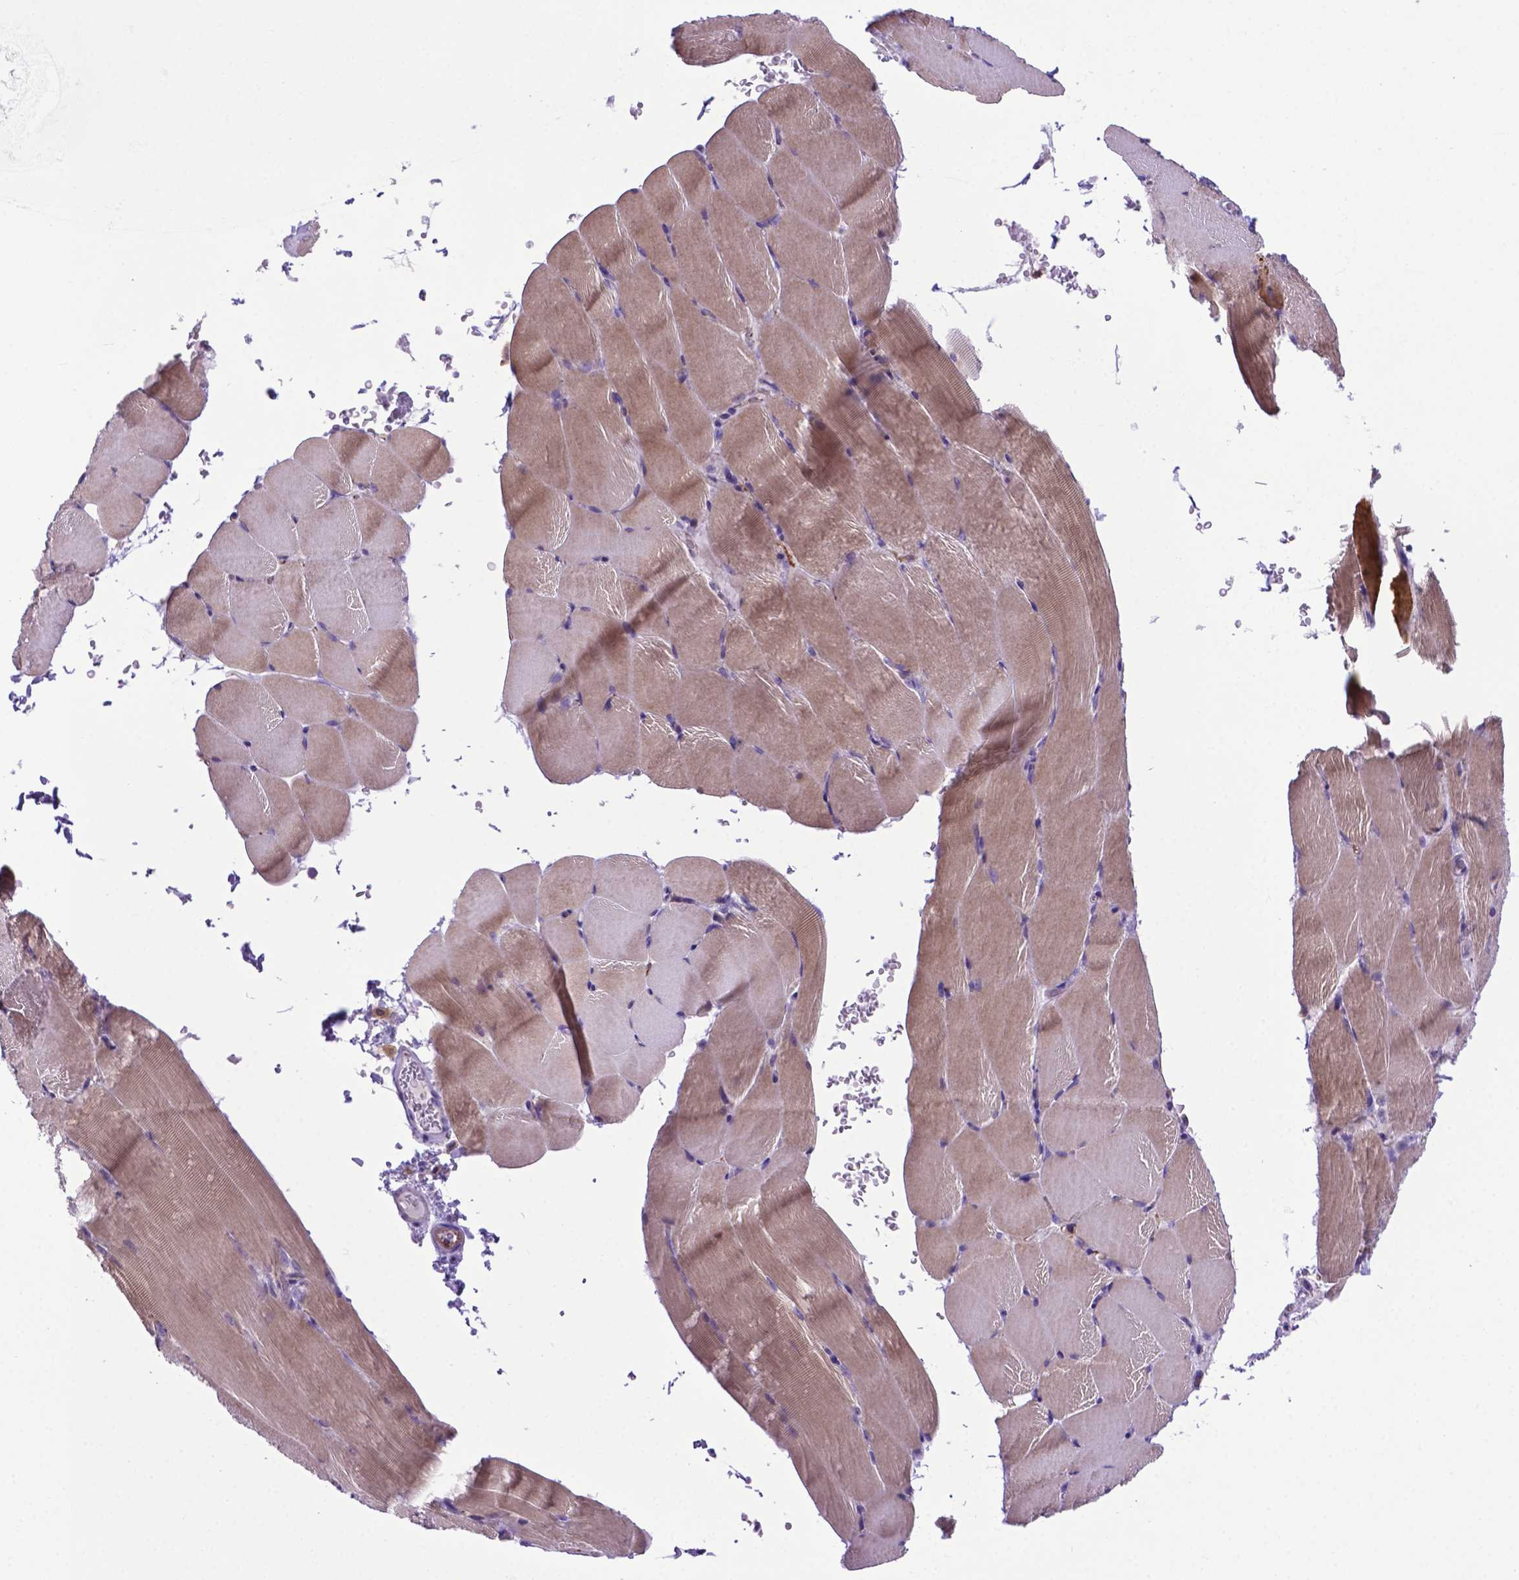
{"staining": {"intensity": "weak", "quantity": "25%-75%", "location": "cytoplasmic/membranous"}, "tissue": "skeletal muscle", "cell_type": "Myocytes", "image_type": "normal", "snomed": [{"axis": "morphology", "description": "Normal tissue, NOS"}, {"axis": "topography", "description": "Skeletal muscle"}], "caption": "Immunohistochemical staining of unremarkable skeletal muscle reveals 25%-75% levels of weak cytoplasmic/membranous protein staining in about 25%-75% of myocytes.", "gene": "LZTR1", "patient": {"sex": "female", "age": 37}}